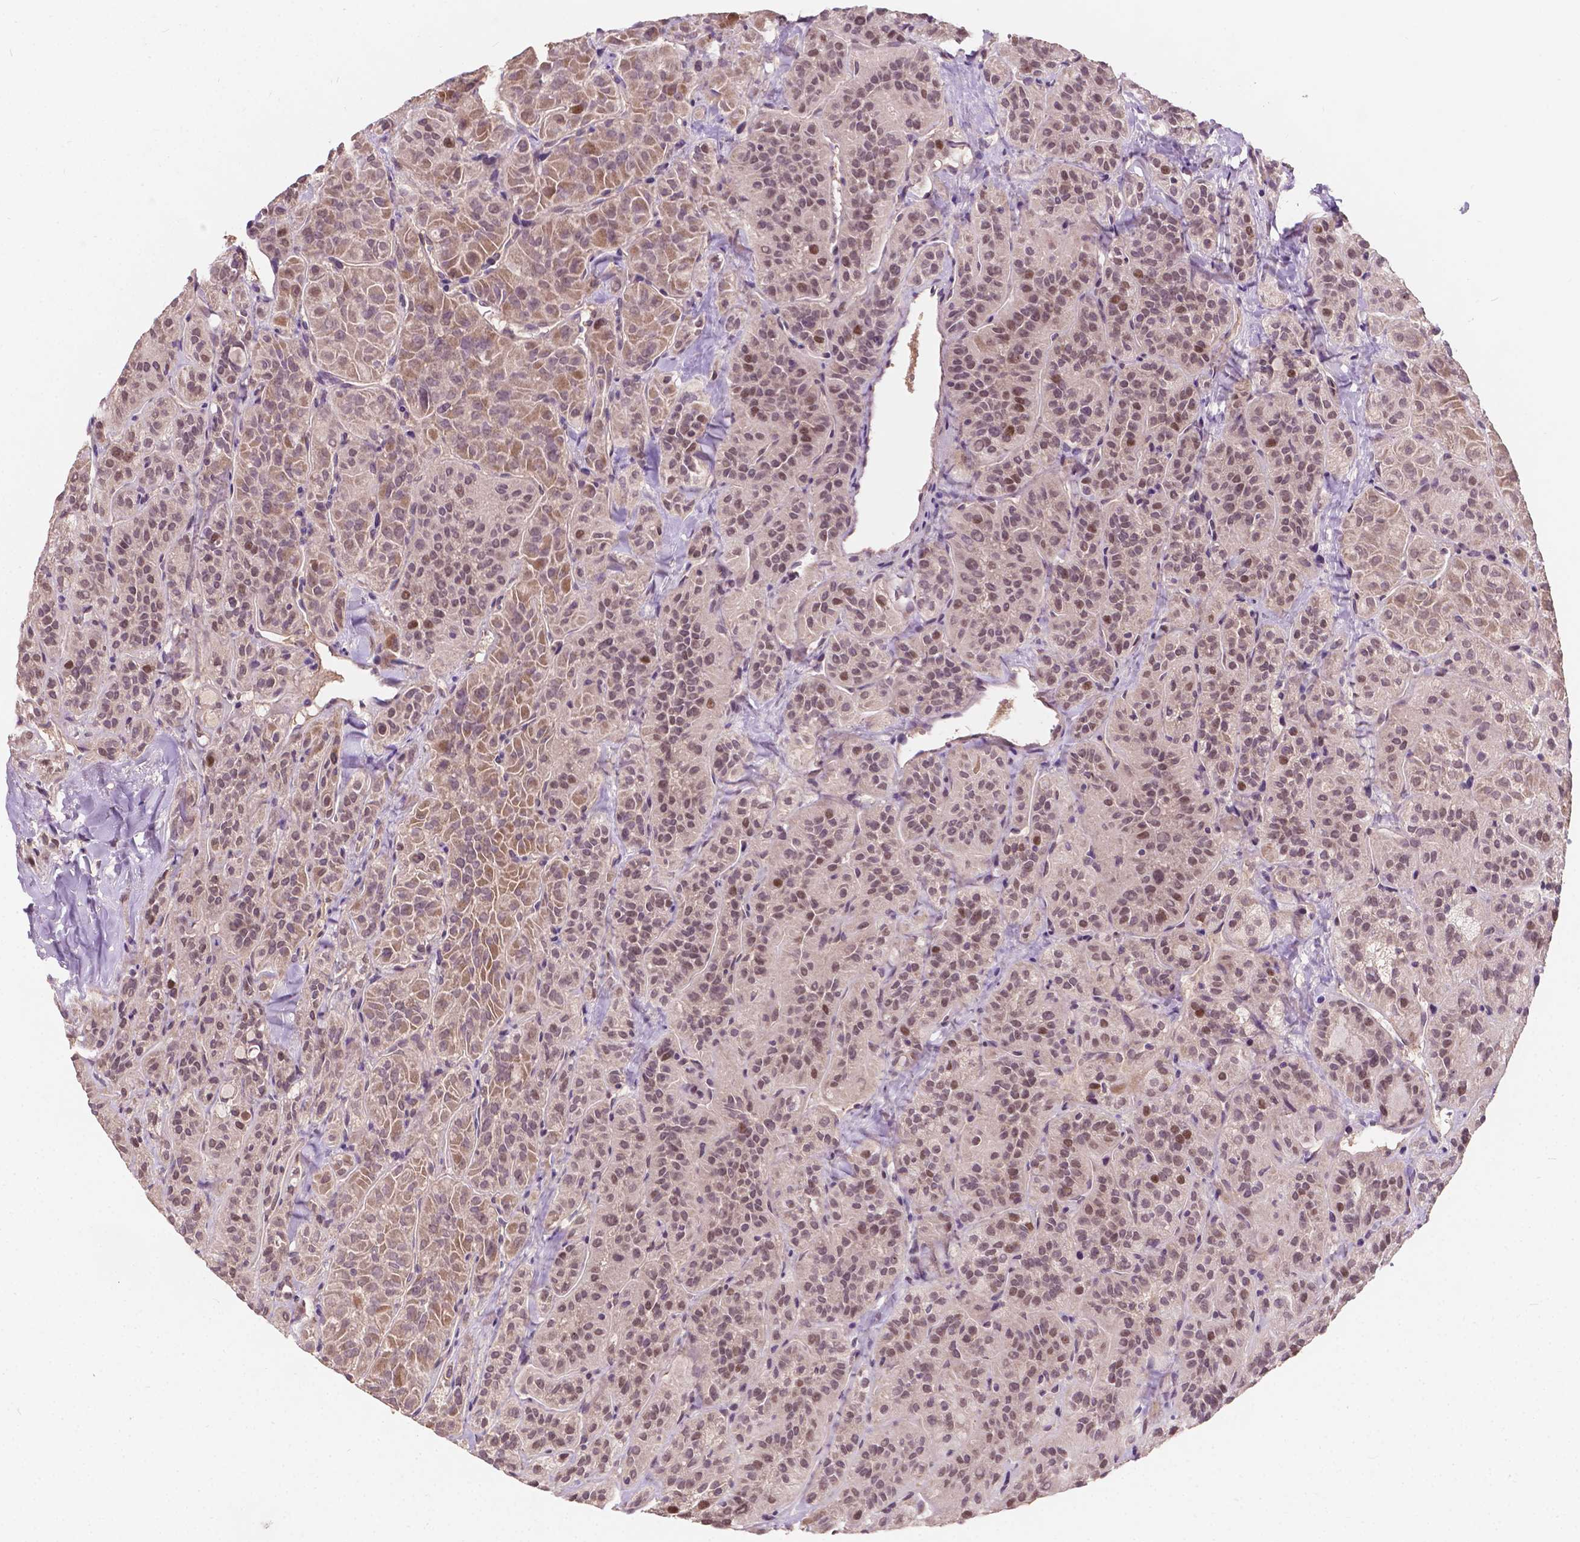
{"staining": {"intensity": "moderate", "quantity": ">75%", "location": "nuclear"}, "tissue": "thyroid cancer", "cell_type": "Tumor cells", "image_type": "cancer", "snomed": [{"axis": "morphology", "description": "Papillary adenocarcinoma, NOS"}, {"axis": "topography", "description": "Thyroid gland"}], "caption": "This micrograph exhibits IHC staining of papillary adenocarcinoma (thyroid), with medium moderate nuclear expression in approximately >75% of tumor cells.", "gene": "DUSP16", "patient": {"sex": "female", "age": 45}}